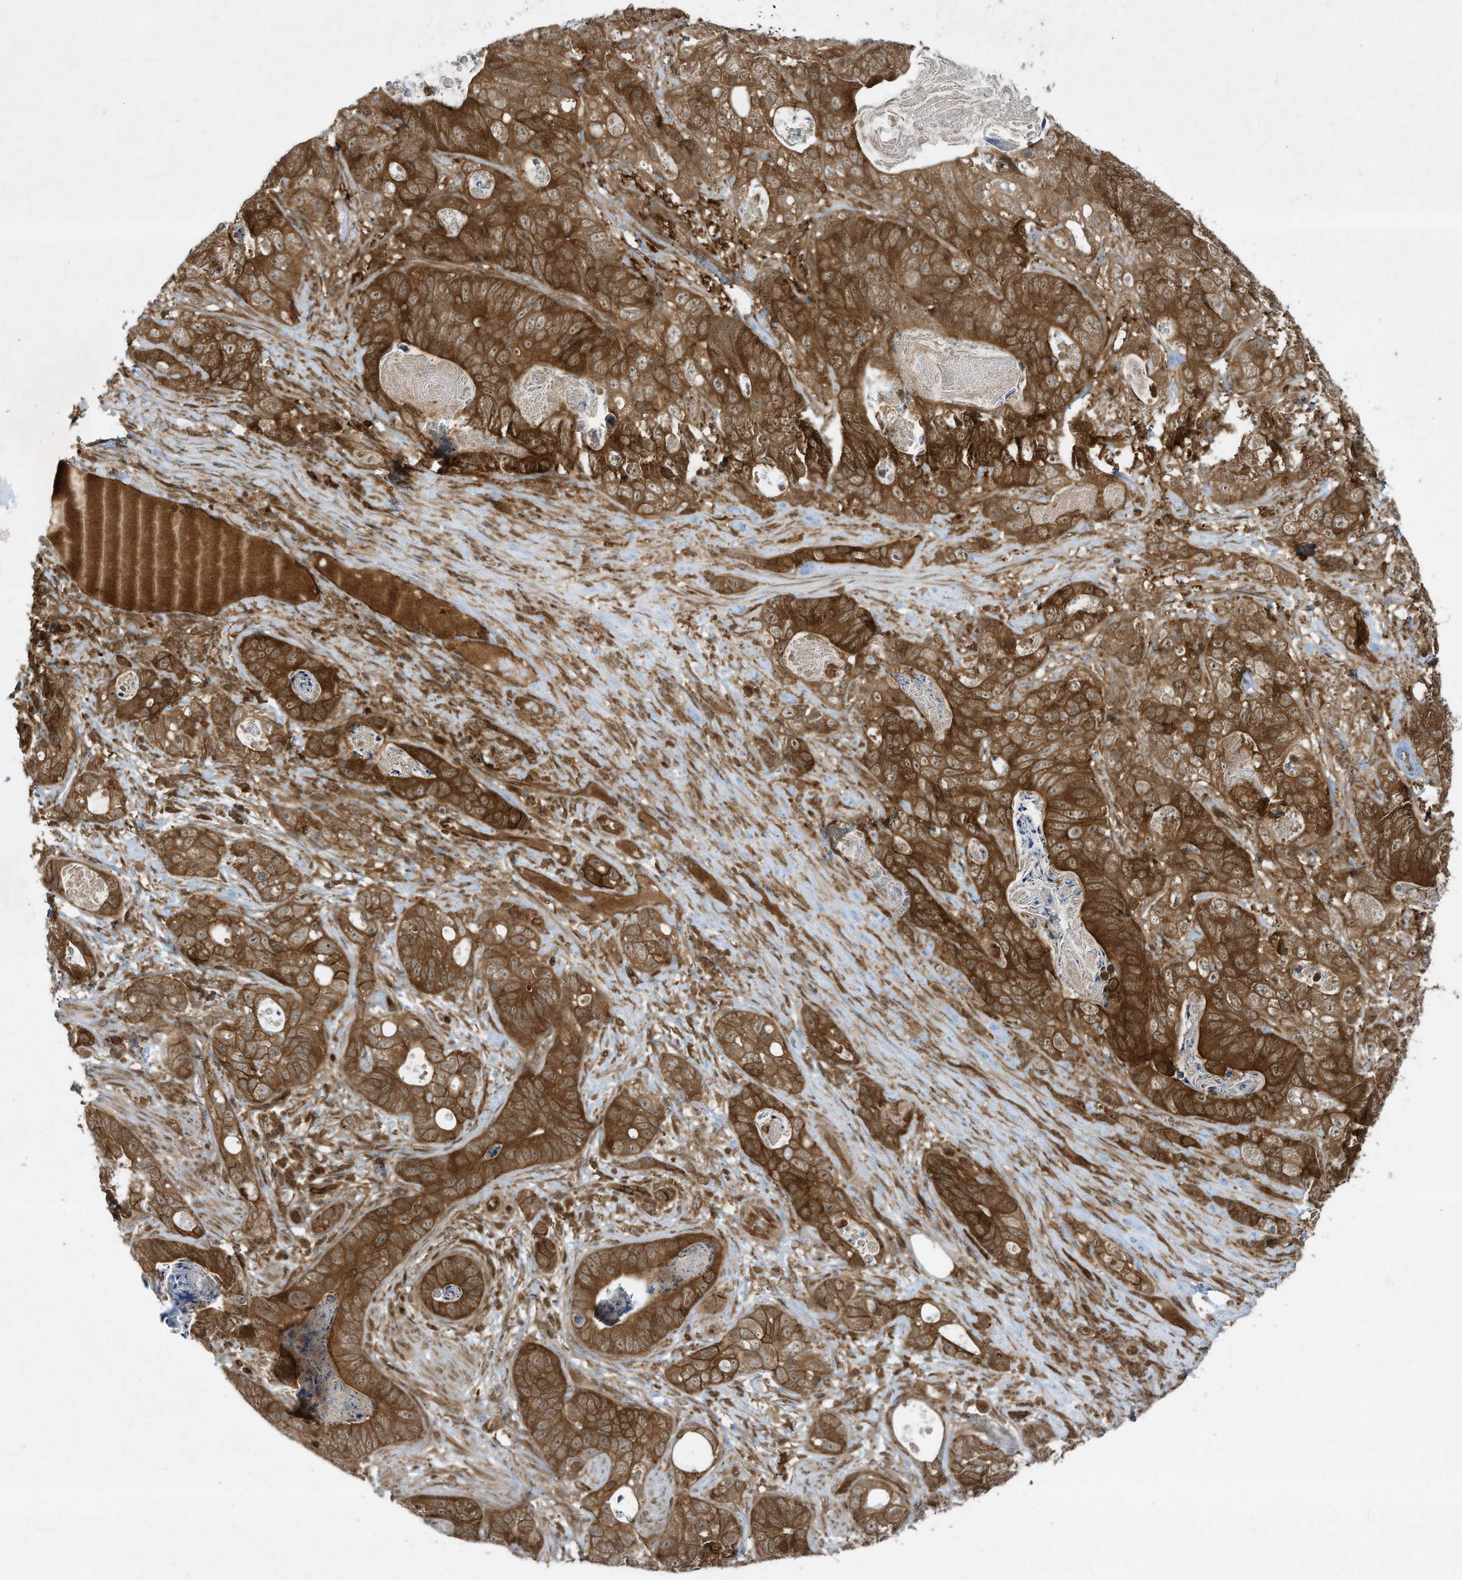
{"staining": {"intensity": "strong", "quantity": ">75%", "location": "cytoplasmic/membranous"}, "tissue": "stomach cancer", "cell_type": "Tumor cells", "image_type": "cancer", "snomed": [{"axis": "morphology", "description": "Normal tissue, NOS"}, {"axis": "morphology", "description": "Adenocarcinoma, NOS"}, {"axis": "topography", "description": "Stomach"}], "caption": "DAB immunohistochemical staining of stomach adenocarcinoma demonstrates strong cytoplasmic/membranous protein positivity in about >75% of tumor cells. The protein is stained brown, and the nuclei are stained in blue (DAB IHC with brightfield microscopy, high magnification).", "gene": "CERT1", "patient": {"sex": "female", "age": 89}}